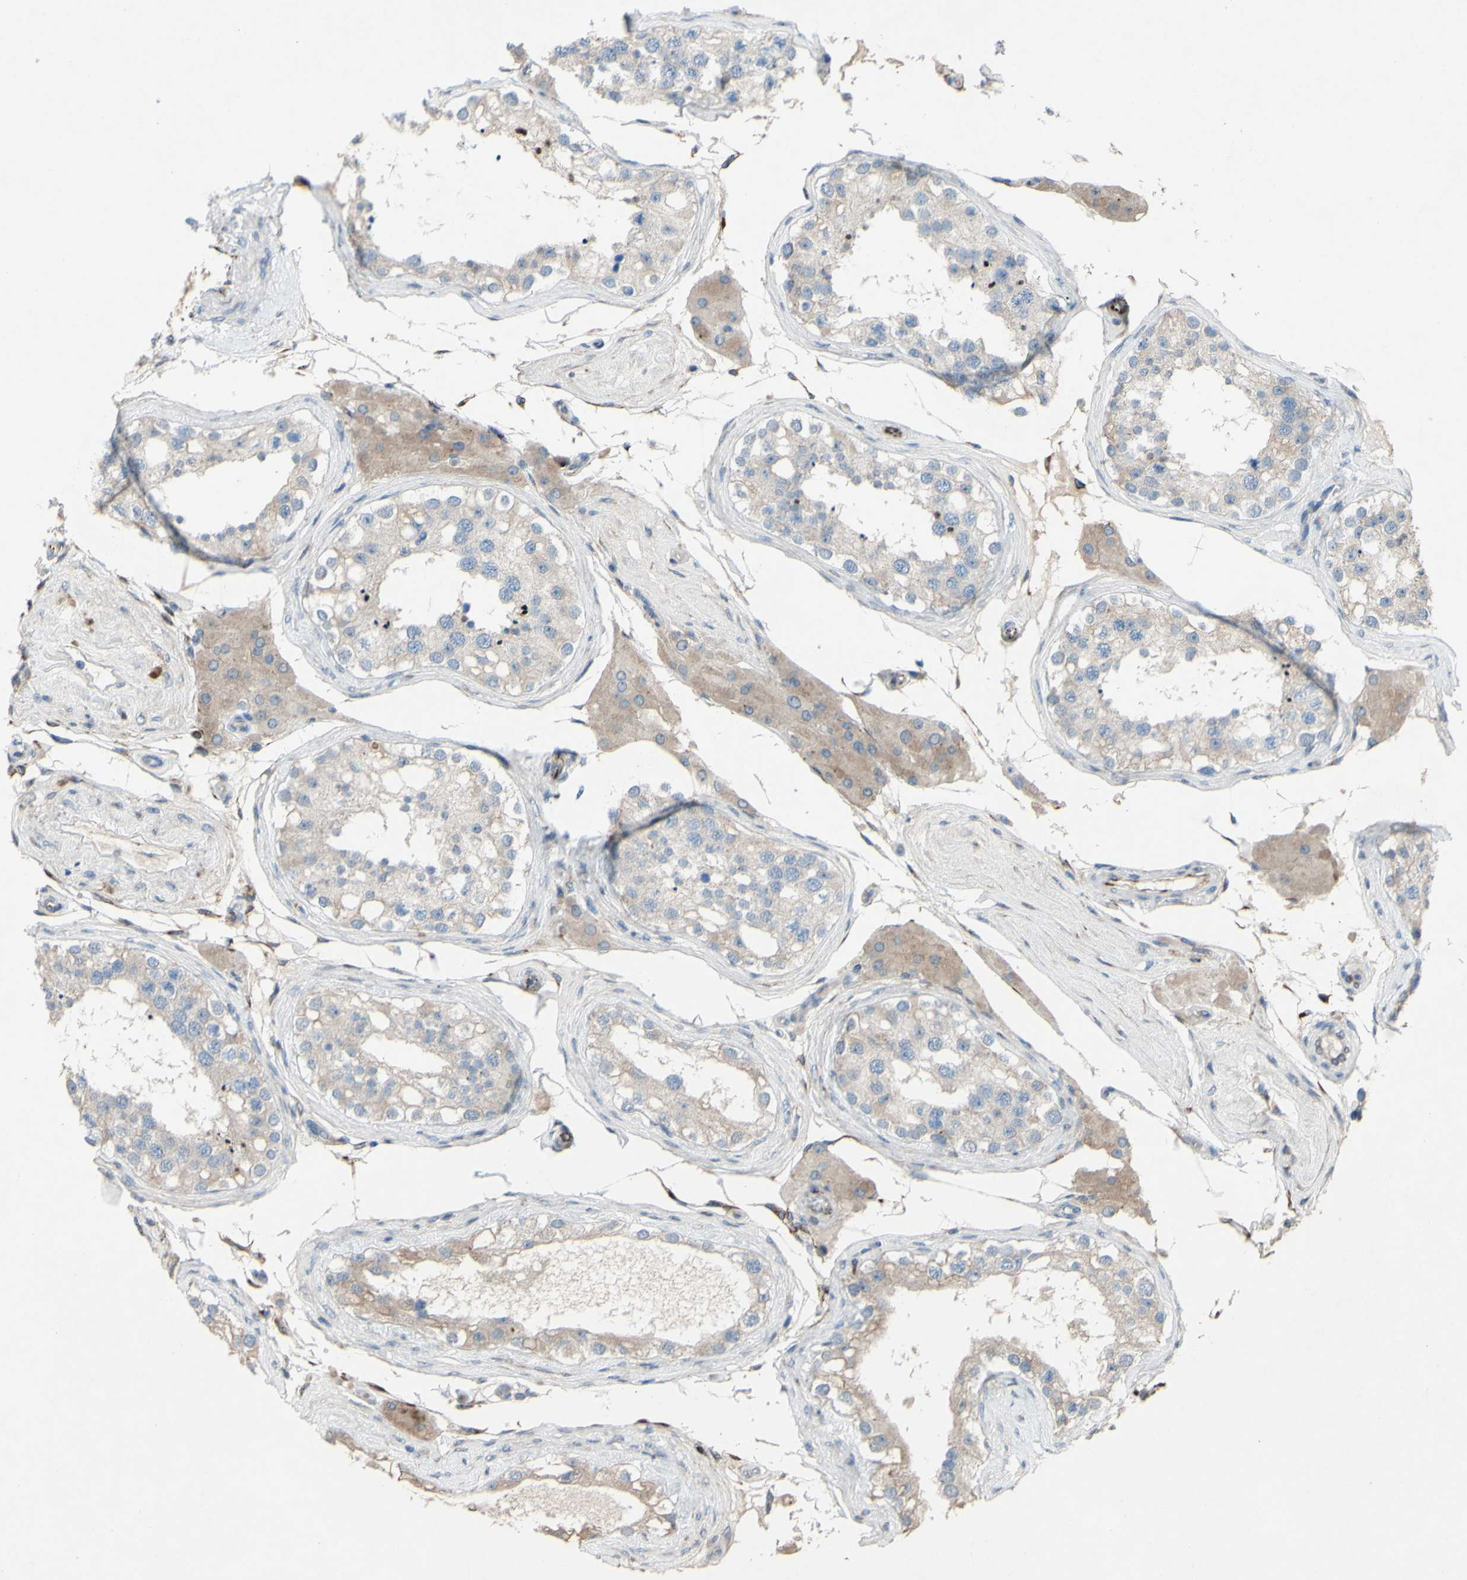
{"staining": {"intensity": "weak", "quantity": "<25%", "location": "cytoplasmic/membranous"}, "tissue": "testis", "cell_type": "Cells in seminiferous ducts", "image_type": "normal", "snomed": [{"axis": "morphology", "description": "Normal tissue, NOS"}, {"axis": "topography", "description": "Testis"}], "caption": "The IHC photomicrograph has no significant expression in cells in seminiferous ducts of testis.", "gene": "CDCP1", "patient": {"sex": "male", "age": 68}}